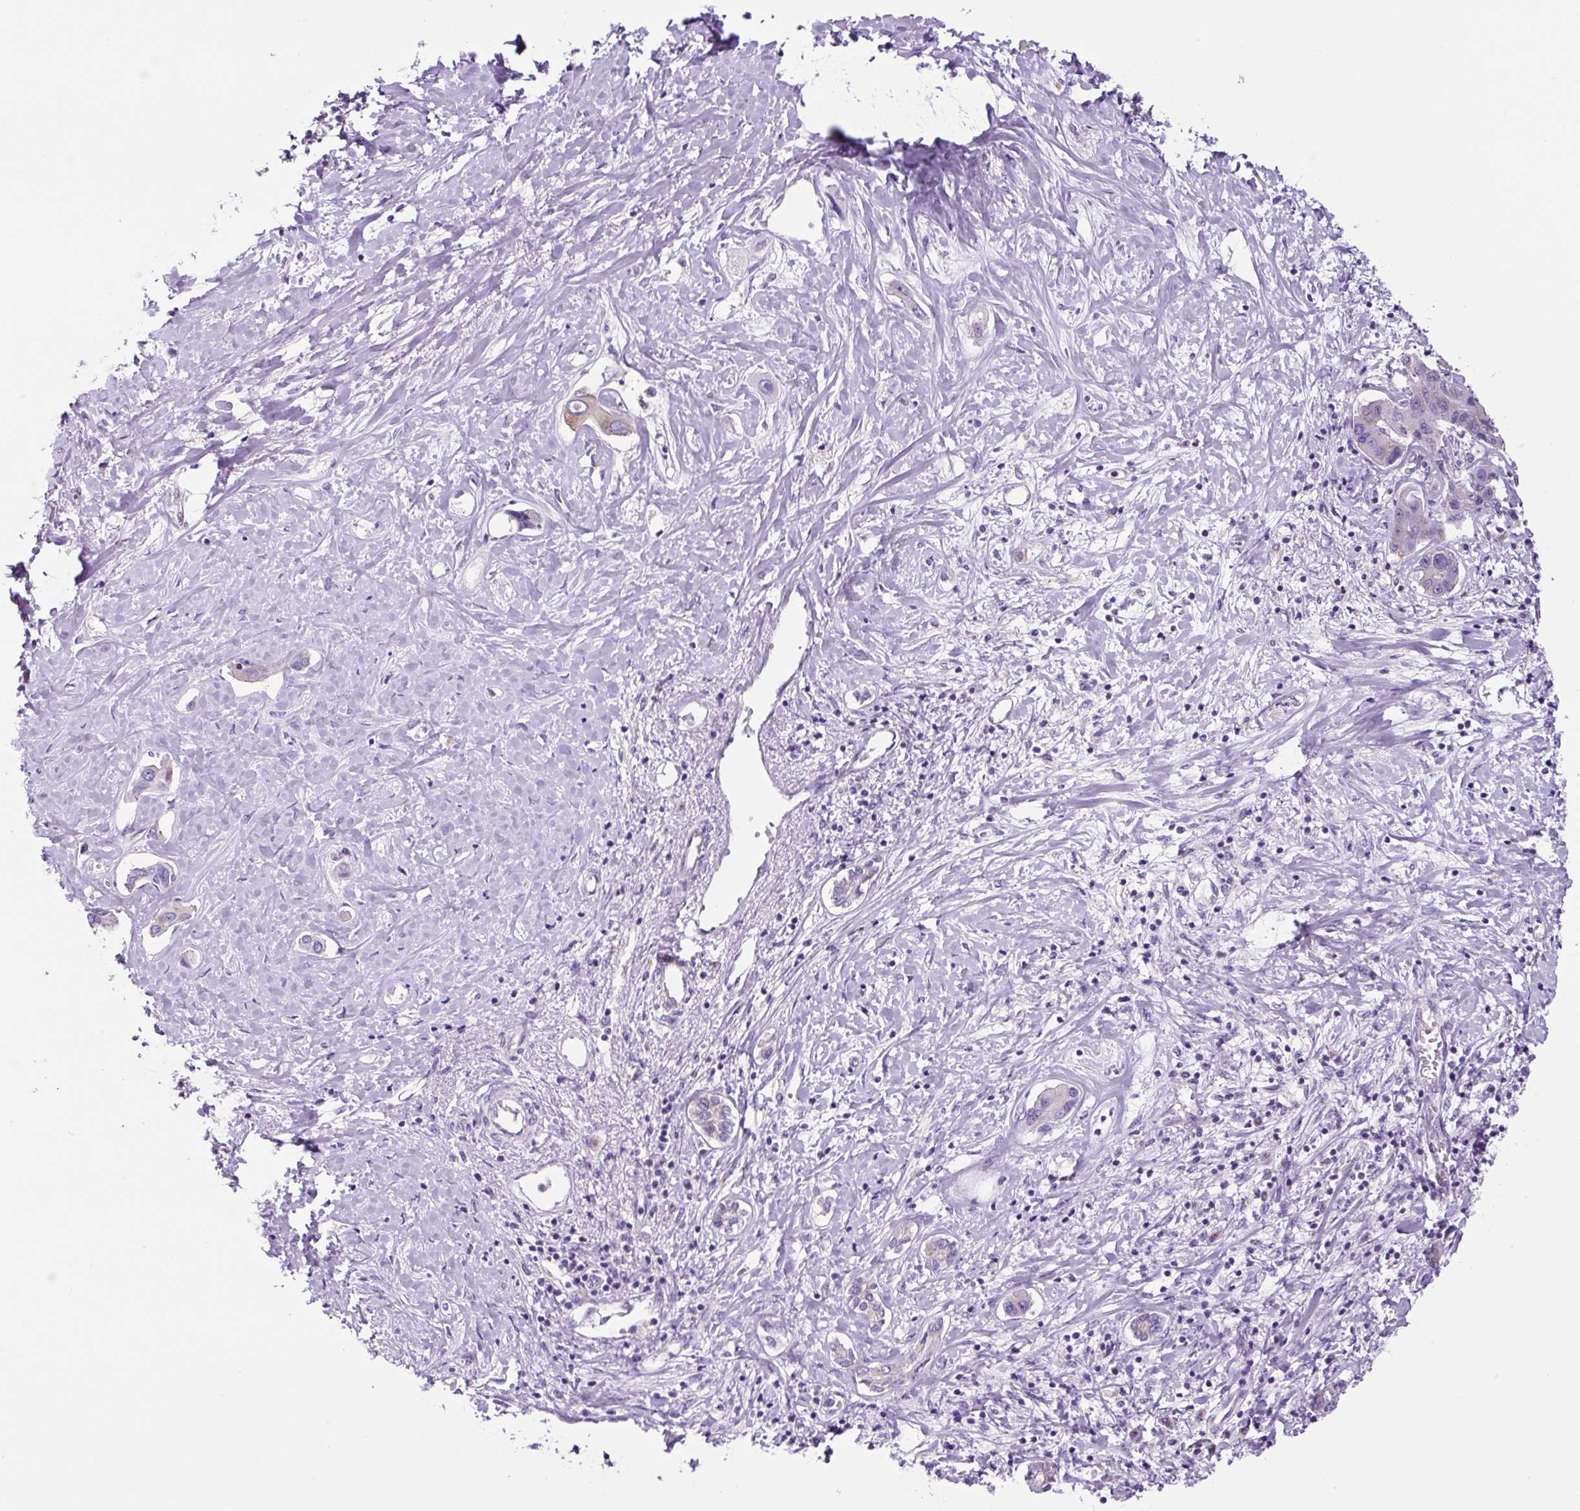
{"staining": {"intensity": "negative", "quantity": "none", "location": "none"}, "tissue": "liver cancer", "cell_type": "Tumor cells", "image_type": "cancer", "snomed": [{"axis": "morphology", "description": "Cholangiocarcinoma"}, {"axis": "topography", "description": "Liver"}], "caption": "DAB immunohistochemical staining of cholangiocarcinoma (liver) reveals no significant expression in tumor cells. (Stains: DAB (3,3'-diaminobenzidine) immunohistochemistry with hematoxylin counter stain, Microscopy: brightfield microscopy at high magnification).", "gene": "GORASP1", "patient": {"sex": "male", "age": 59}}